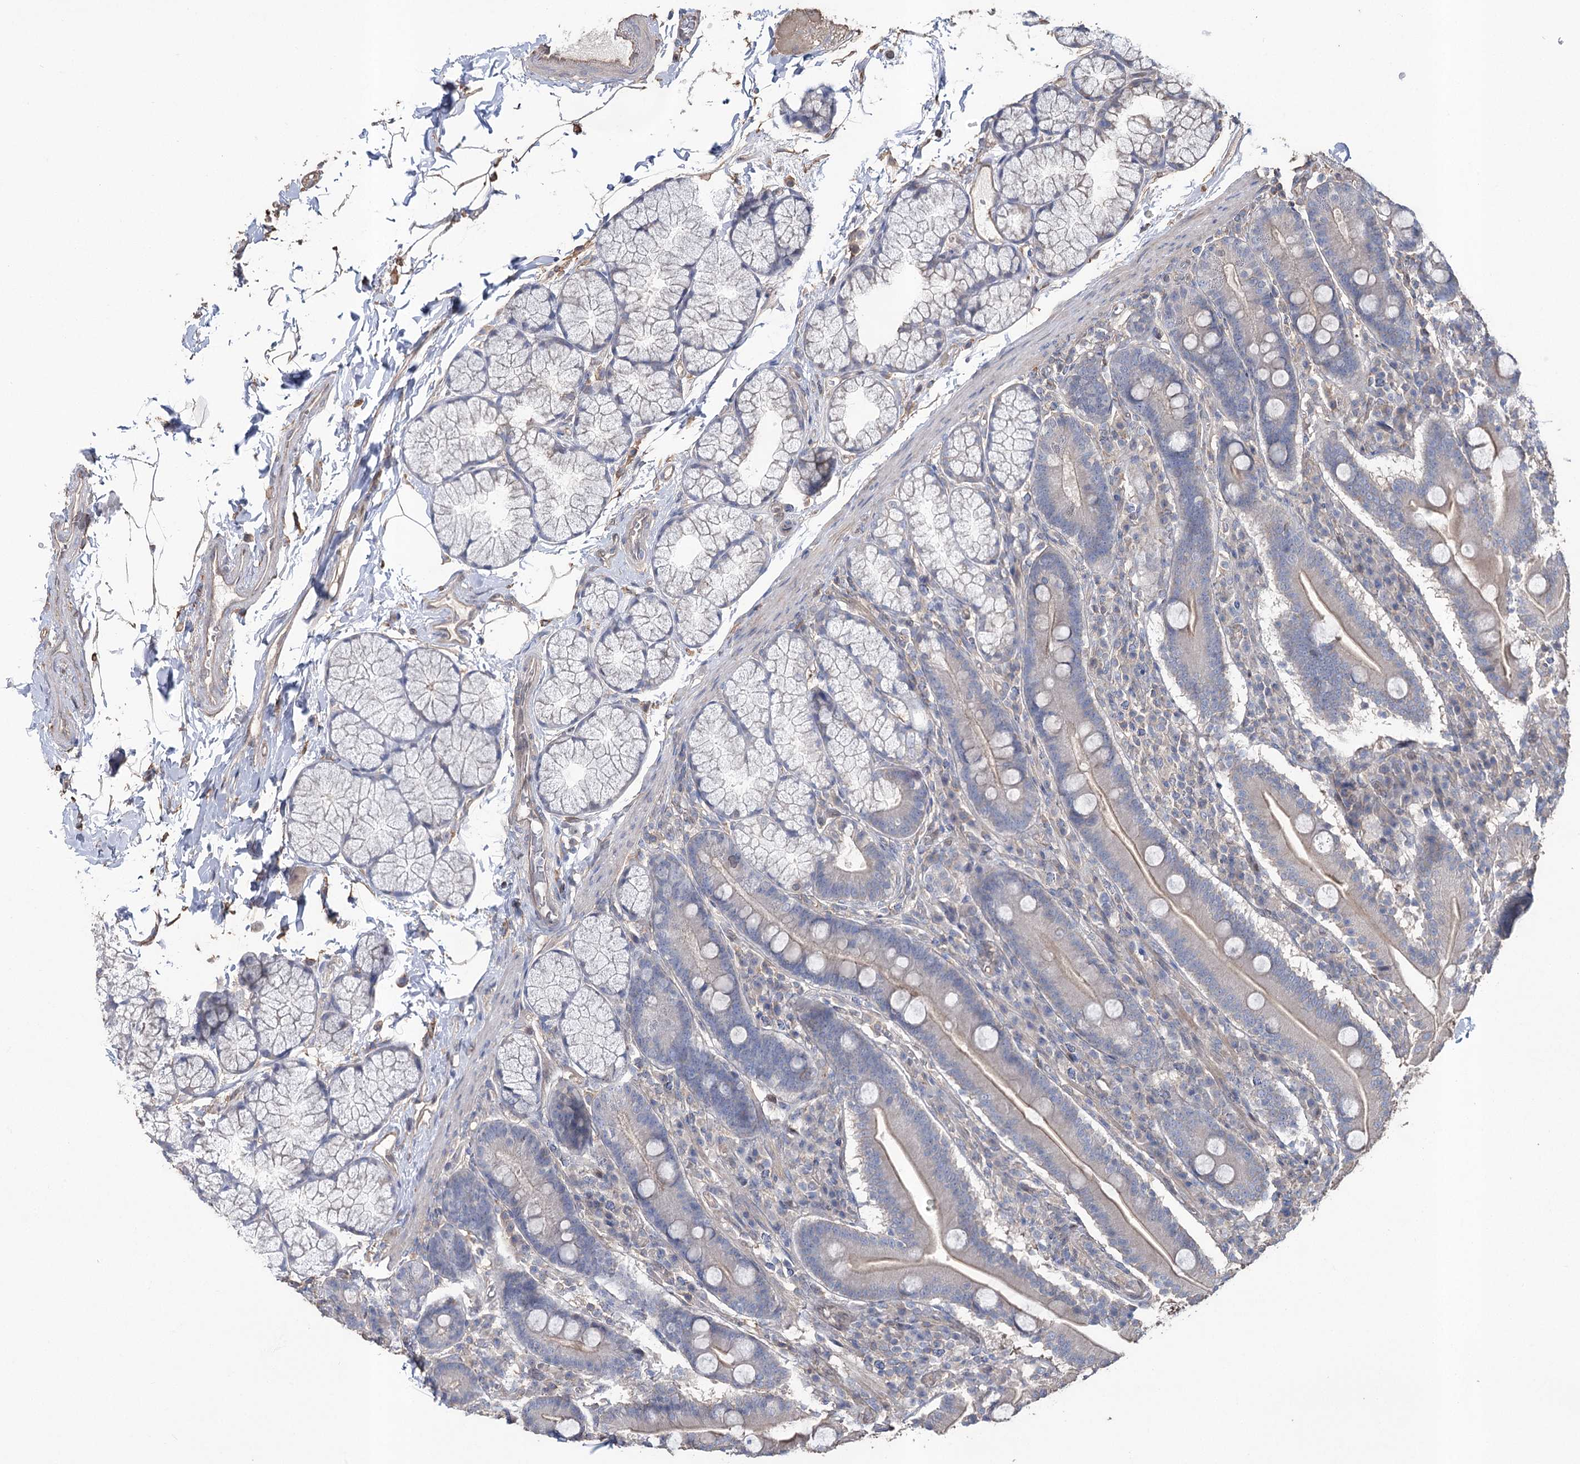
{"staining": {"intensity": "weak", "quantity": "<25%", "location": "cytoplasmic/membranous"}, "tissue": "duodenum", "cell_type": "Glandular cells", "image_type": "normal", "snomed": [{"axis": "morphology", "description": "Normal tissue, NOS"}, {"axis": "topography", "description": "Duodenum"}], "caption": "A micrograph of duodenum stained for a protein demonstrates no brown staining in glandular cells.", "gene": "FAM13B", "patient": {"sex": "male", "age": 35}}